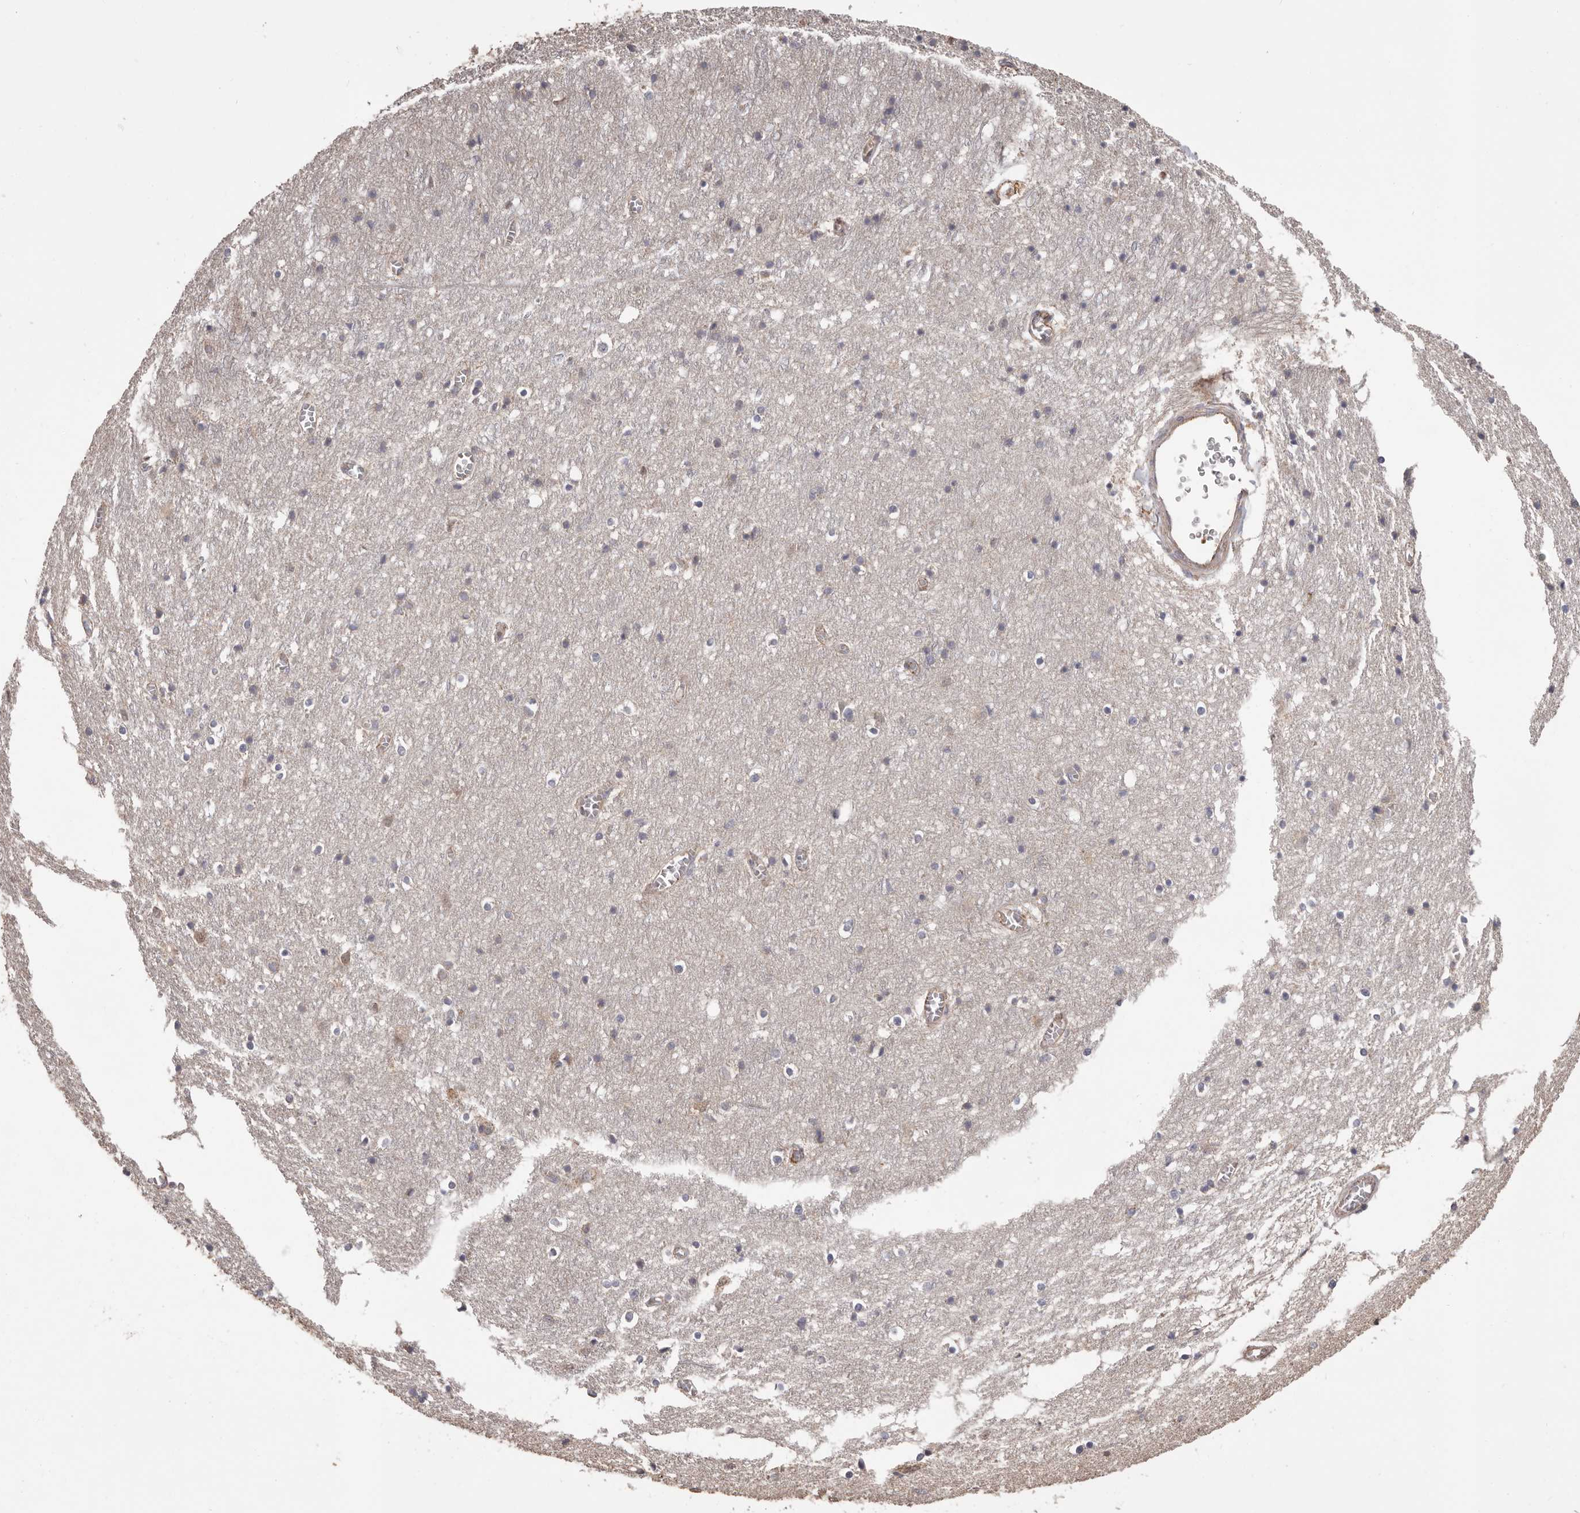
{"staining": {"intensity": "weak", "quantity": ">75%", "location": "cytoplasmic/membranous"}, "tissue": "cerebral cortex", "cell_type": "Endothelial cells", "image_type": "normal", "snomed": [{"axis": "morphology", "description": "Normal tissue, NOS"}, {"axis": "topography", "description": "Cerebral cortex"}], "caption": "Protein positivity by IHC displays weak cytoplasmic/membranous positivity in approximately >75% of endothelial cells in normal cerebral cortex.", "gene": "VPS37A", "patient": {"sex": "female", "age": 64}}